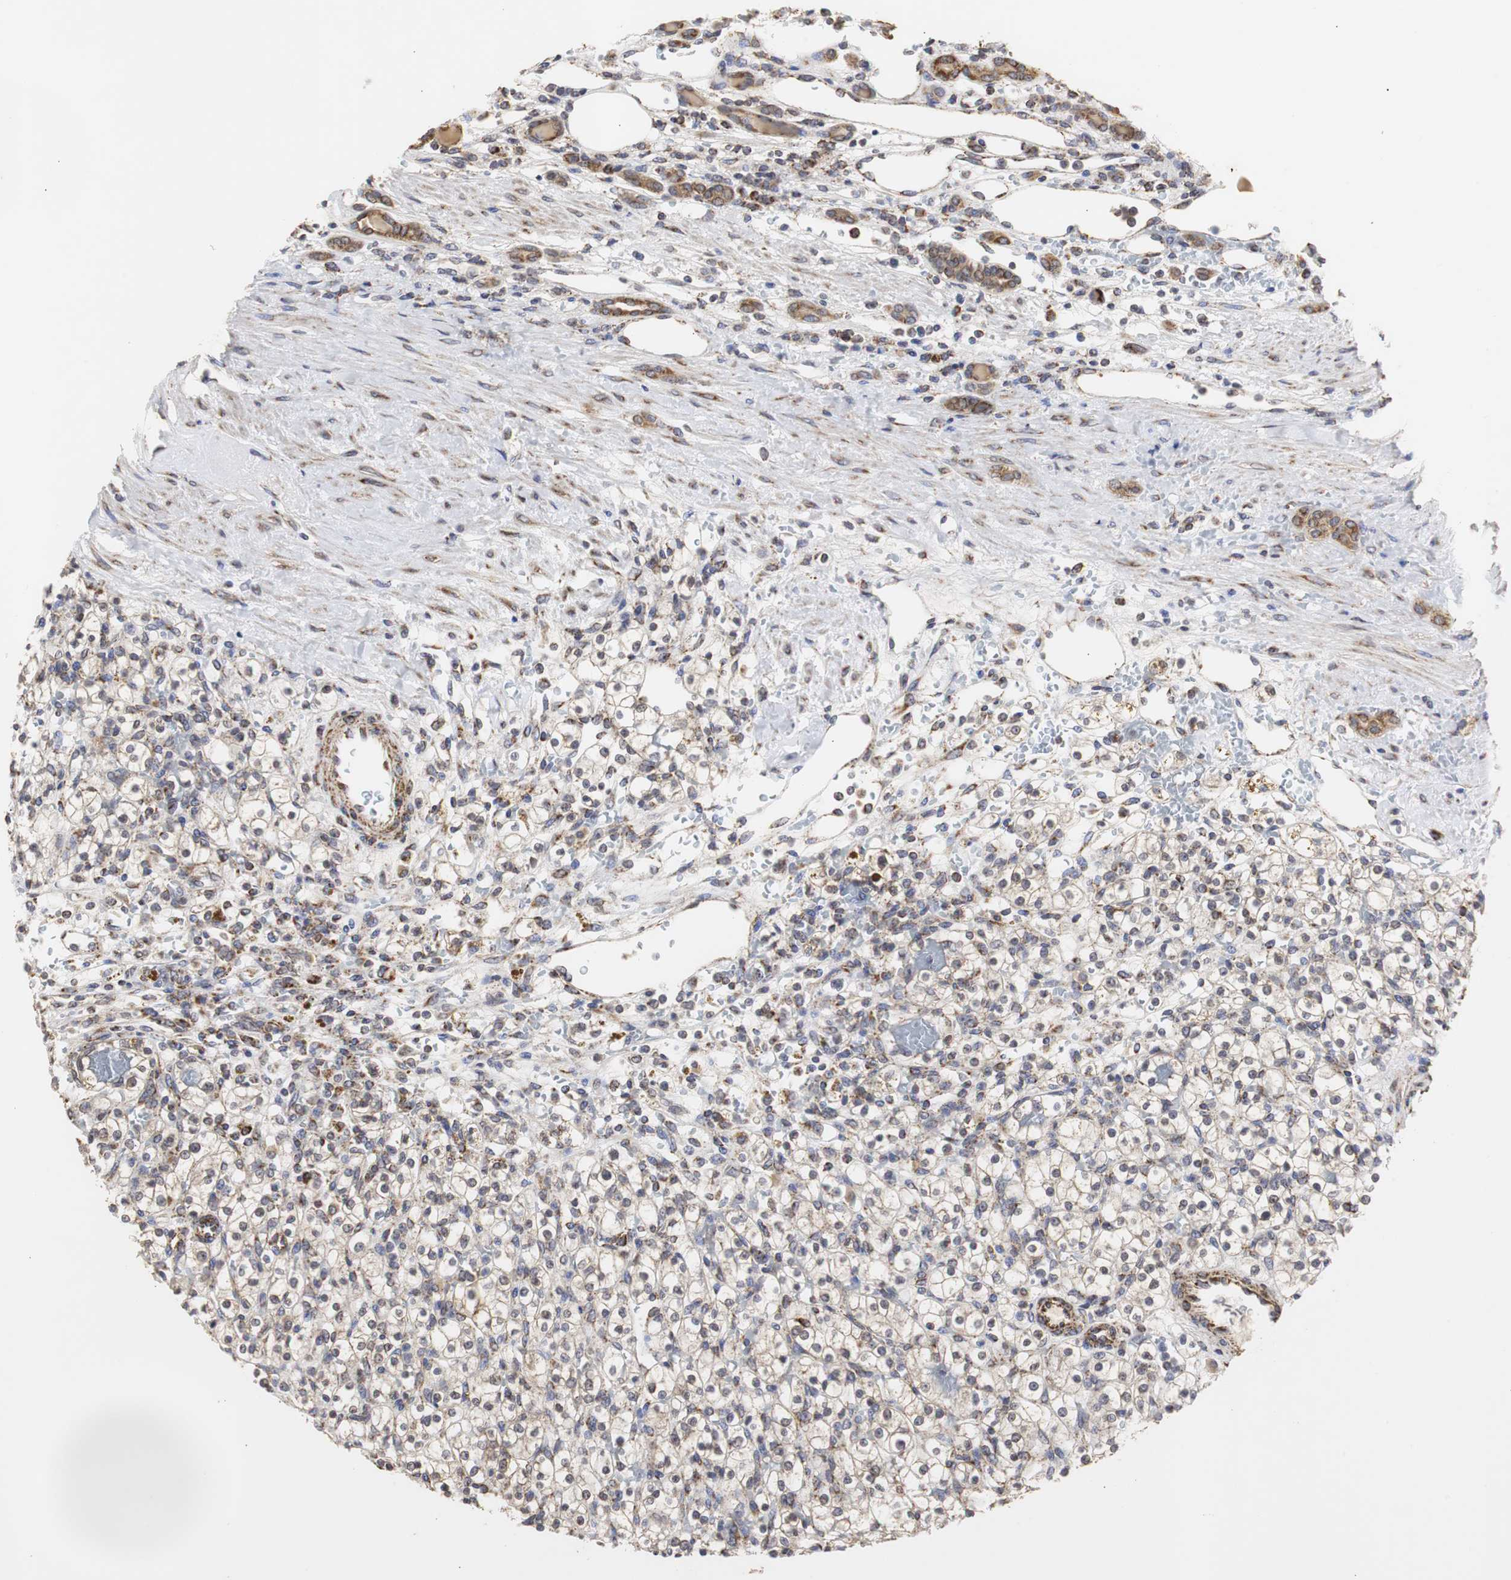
{"staining": {"intensity": "moderate", "quantity": "25%-75%", "location": "cytoplasmic/membranous"}, "tissue": "renal cancer", "cell_type": "Tumor cells", "image_type": "cancer", "snomed": [{"axis": "morphology", "description": "Normal tissue, NOS"}, {"axis": "morphology", "description": "Adenocarcinoma, NOS"}, {"axis": "topography", "description": "Kidney"}], "caption": "IHC of adenocarcinoma (renal) exhibits medium levels of moderate cytoplasmic/membranous positivity in approximately 25%-75% of tumor cells.", "gene": "HSD17B10", "patient": {"sex": "female", "age": 55}}